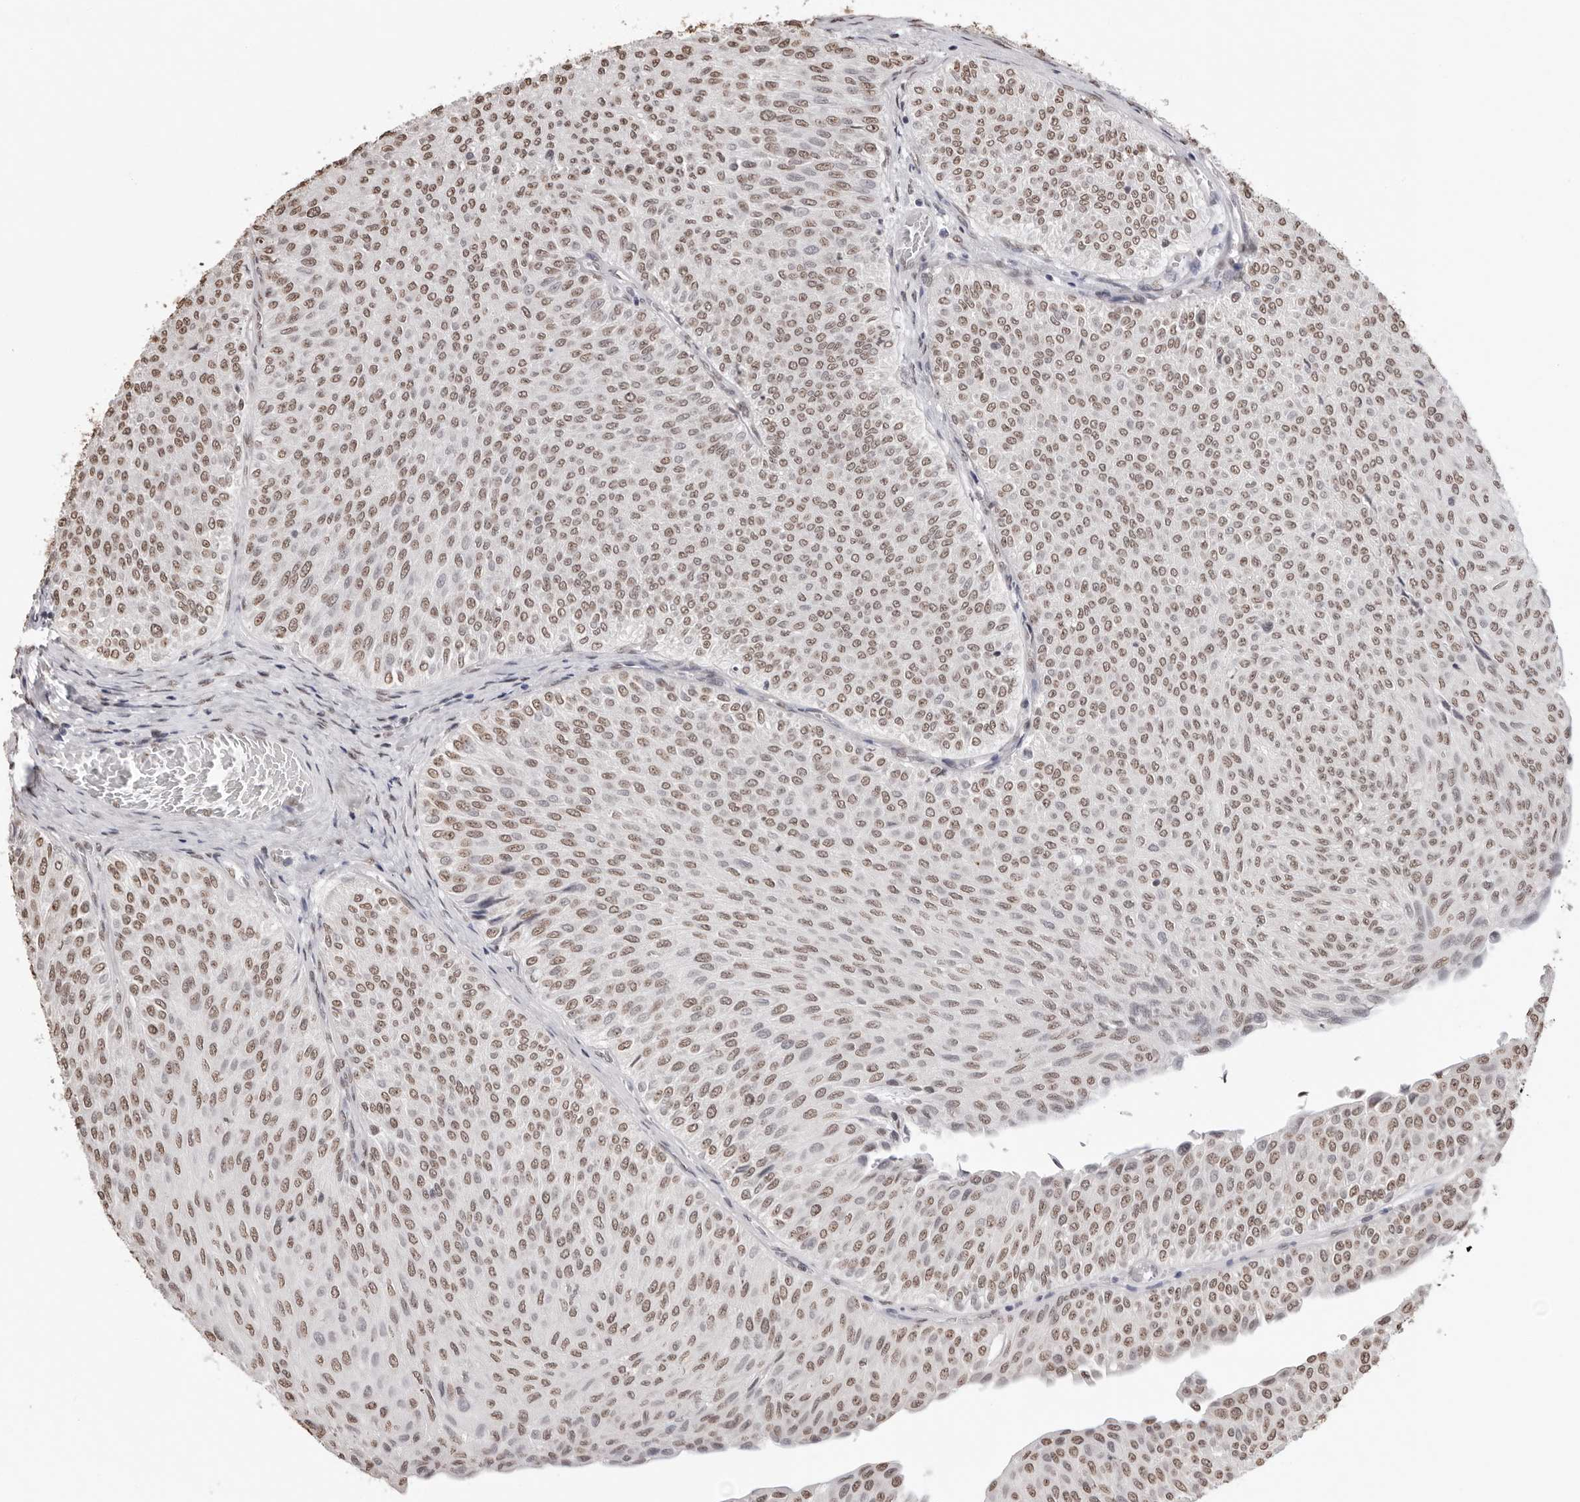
{"staining": {"intensity": "moderate", "quantity": ">75%", "location": "nuclear"}, "tissue": "urothelial cancer", "cell_type": "Tumor cells", "image_type": "cancer", "snomed": [{"axis": "morphology", "description": "Urothelial carcinoma, Low grade"}, {"axis": "topography", "description": "Urinary bladder"}], "caption": "Human low-grade urothelial carcinoma stained for a protein (brown) shows moderate nuclear positive staining in approximately >75% of tumor cells.", "gene": "OLIG3", "patient": {"sex": "male", "age": 78}}